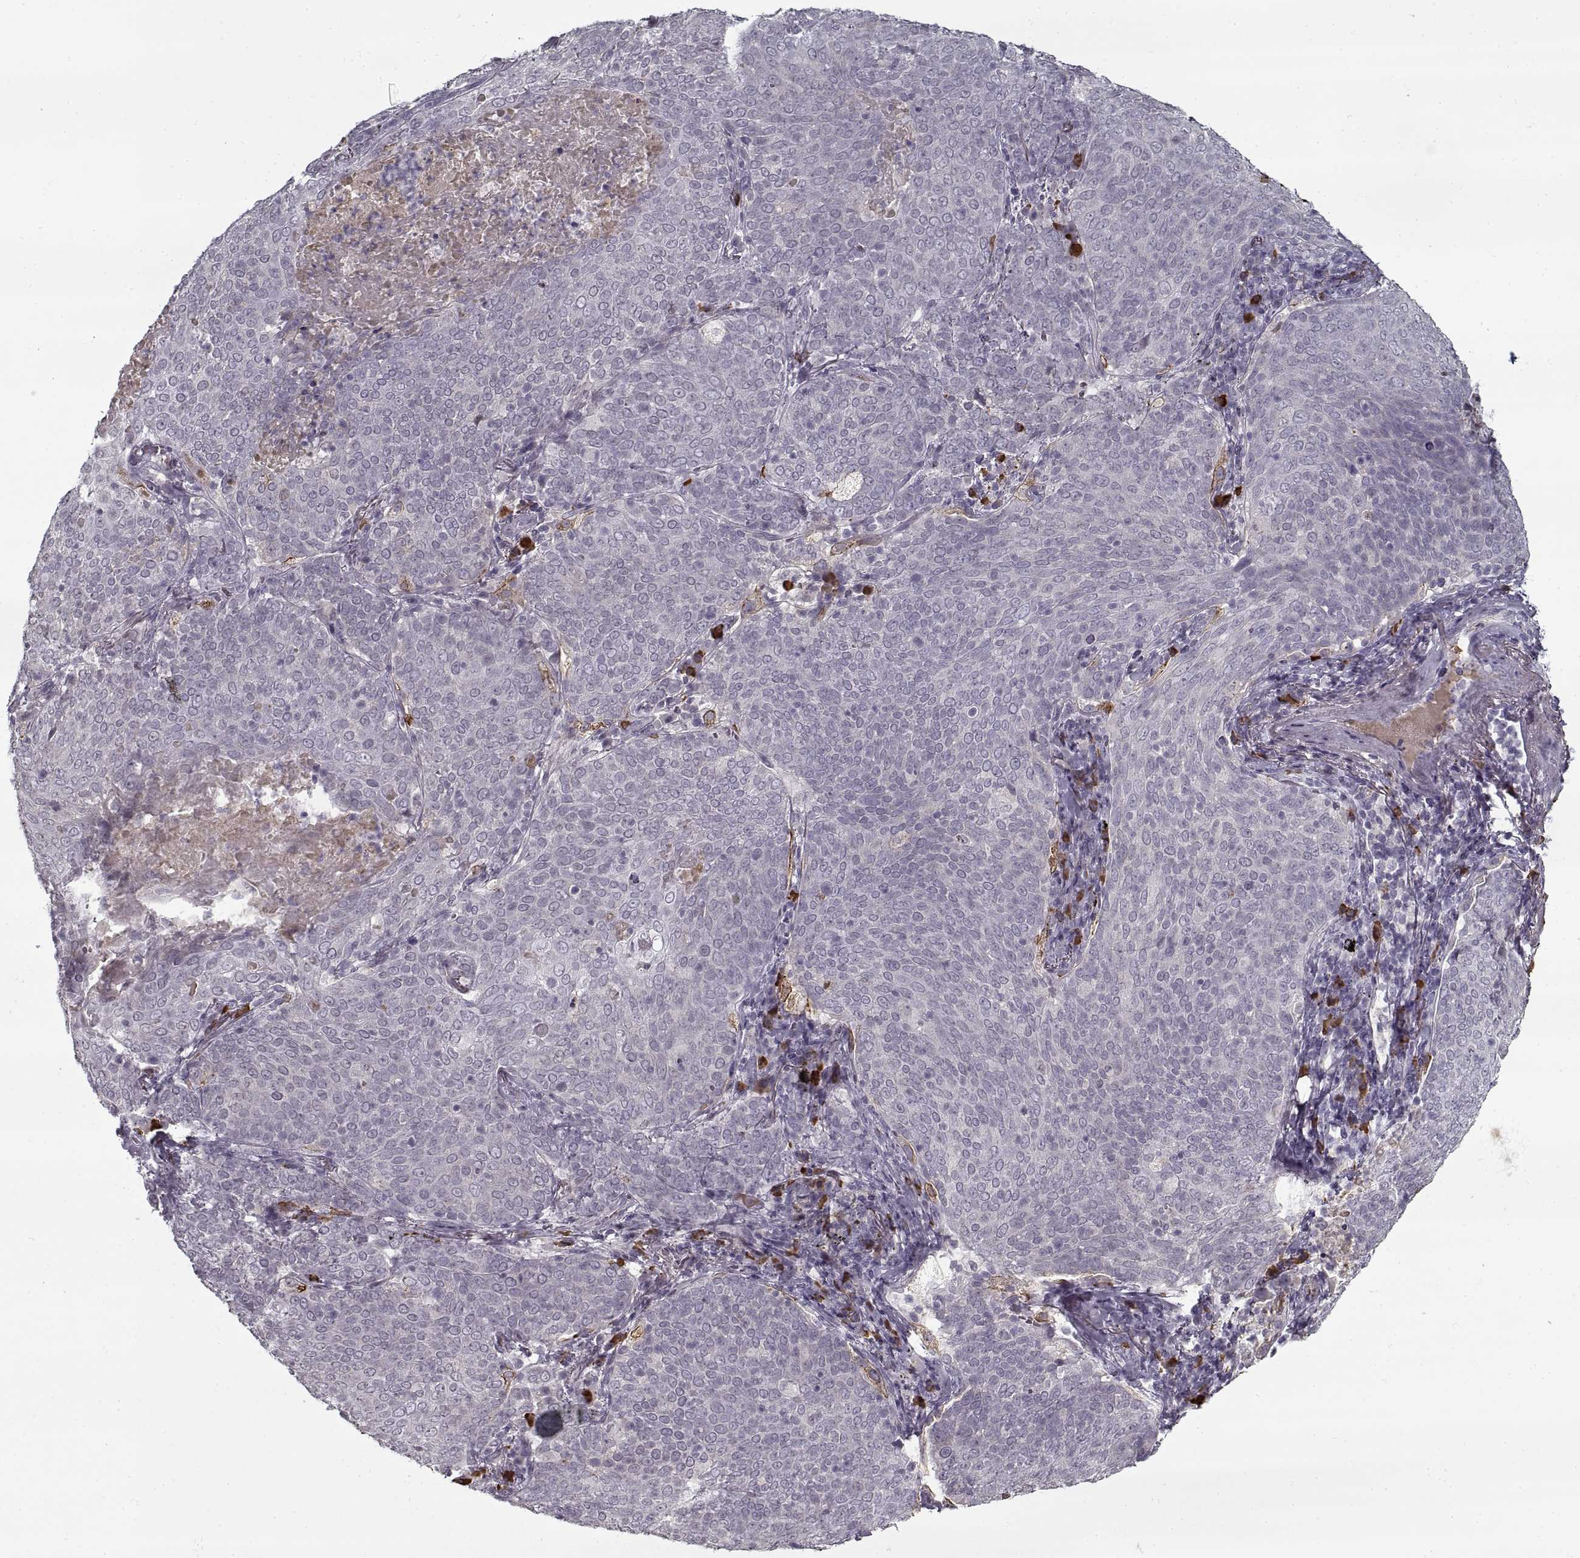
{"staining": {"intensity": "negative", "quantity": "none", "location": "none"}, "tissue": "lung cancer", "cell_type": "Tumor cells", "image_type": "cancer", "snomed": [{"axis": "morphology", "description": "Squamous cell carcinoma, NOS"}, {"axis": "topography", "description": "Lung"}], "caption": "Immunohistochemistry (IHC) of lung cancer (squamous cell carcinoma) displays no positivity in tumor cells.", "gene": "GAD2", "patient": {"sex": "male", "age": 82}}